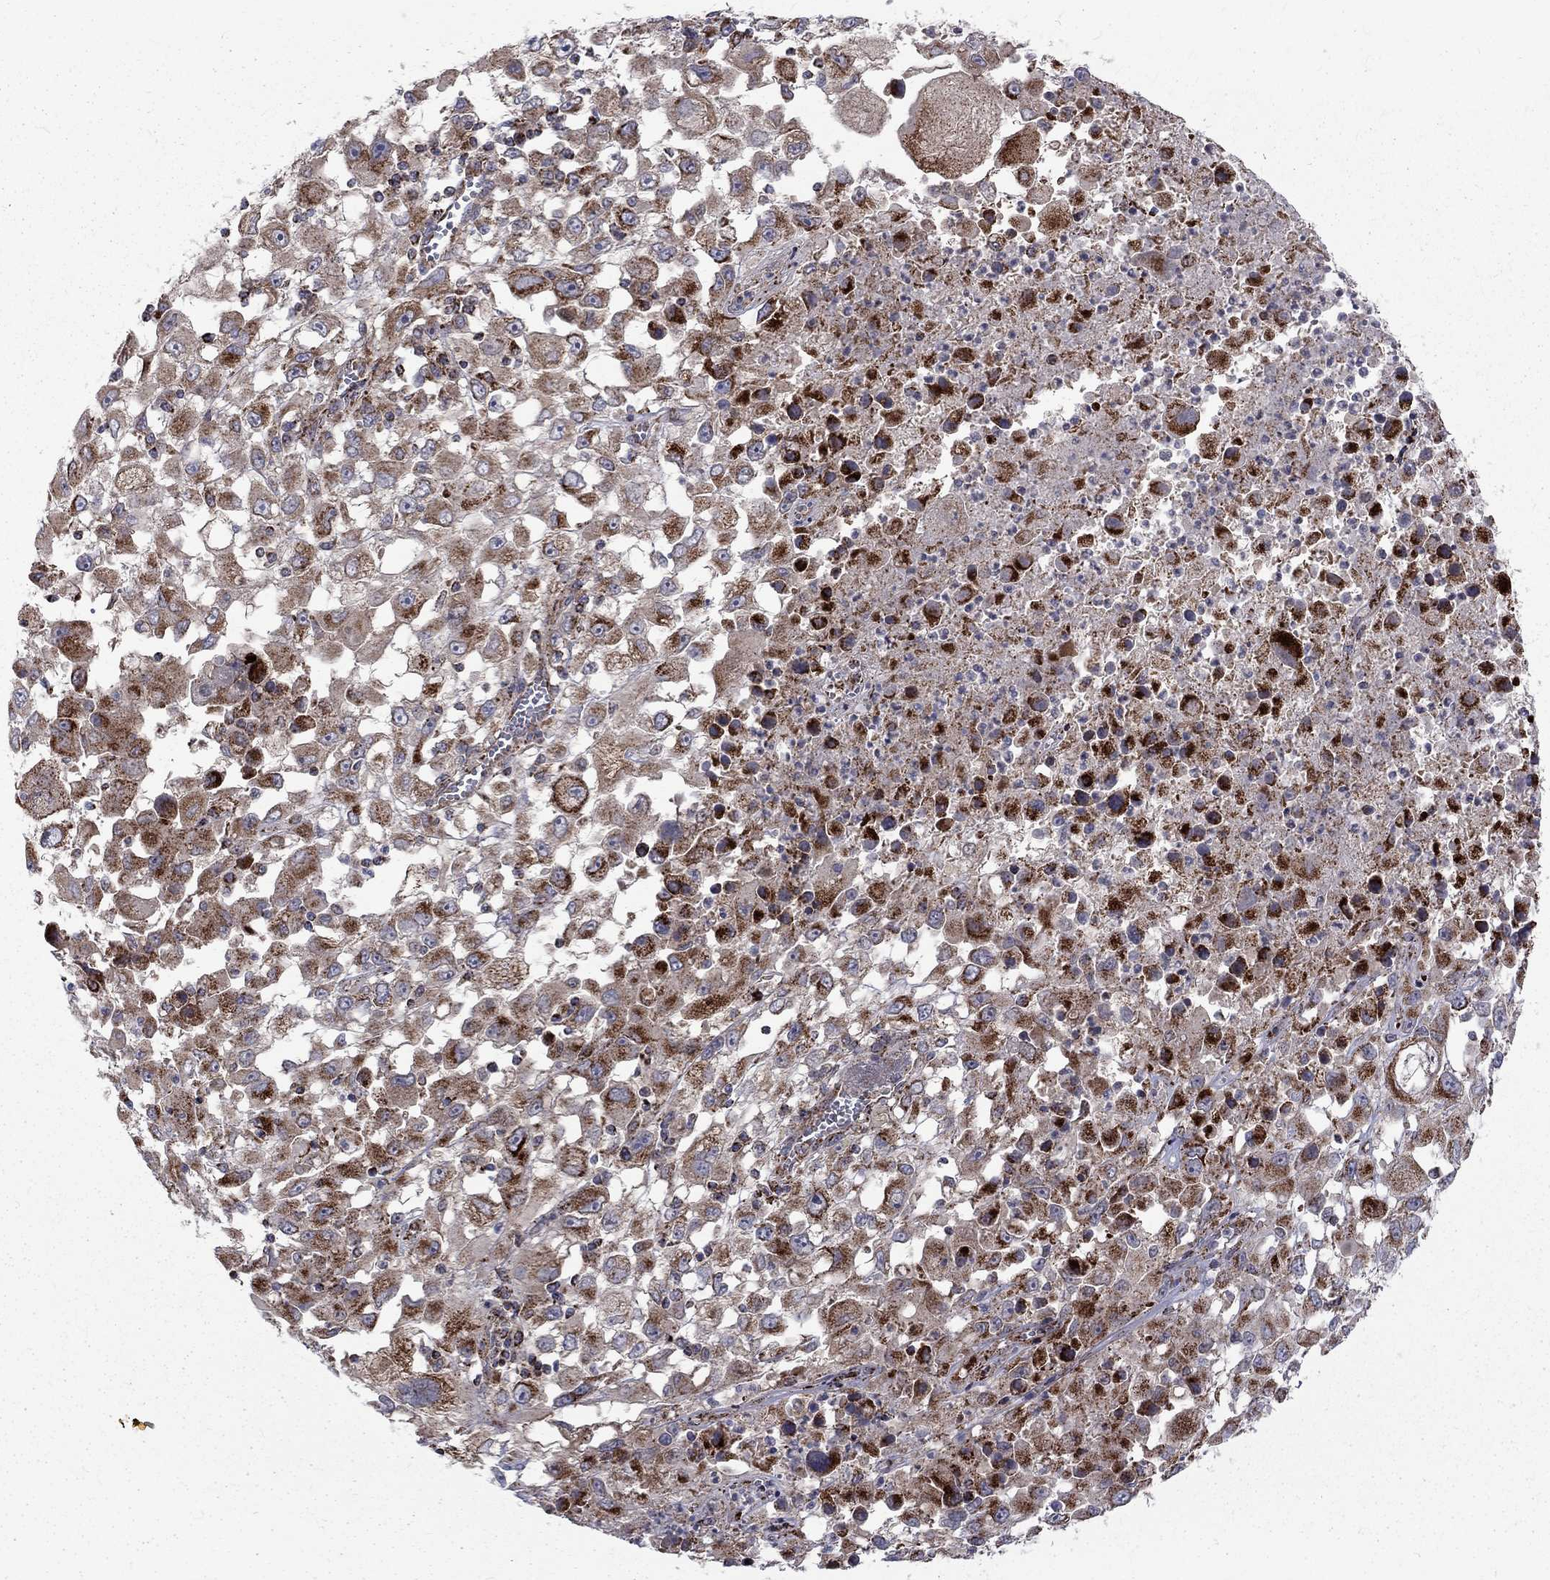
{"staining": {"intensity": "strong", "quantity": "25%-75%", "location": "cytoplasmic/membranous"}, "tissue": "melanoma", "cell_type": "Tumor cells", "image_type": "cancer", "snomed": [{"axis": "morphology", "description": "Malignant melanoma, Metastatic site"}, {"axis": "topography", "description": "Soft tissue"}], "caption": "IHC (DAB) staining of human malignant melanoma (metastatic site) exhibits strong cytoplasmic/membranous protein staining in about 25%-75% of tumor cells.", "gene": "ALDH1B1", "patient": {"sex": "male", "age": 50}}